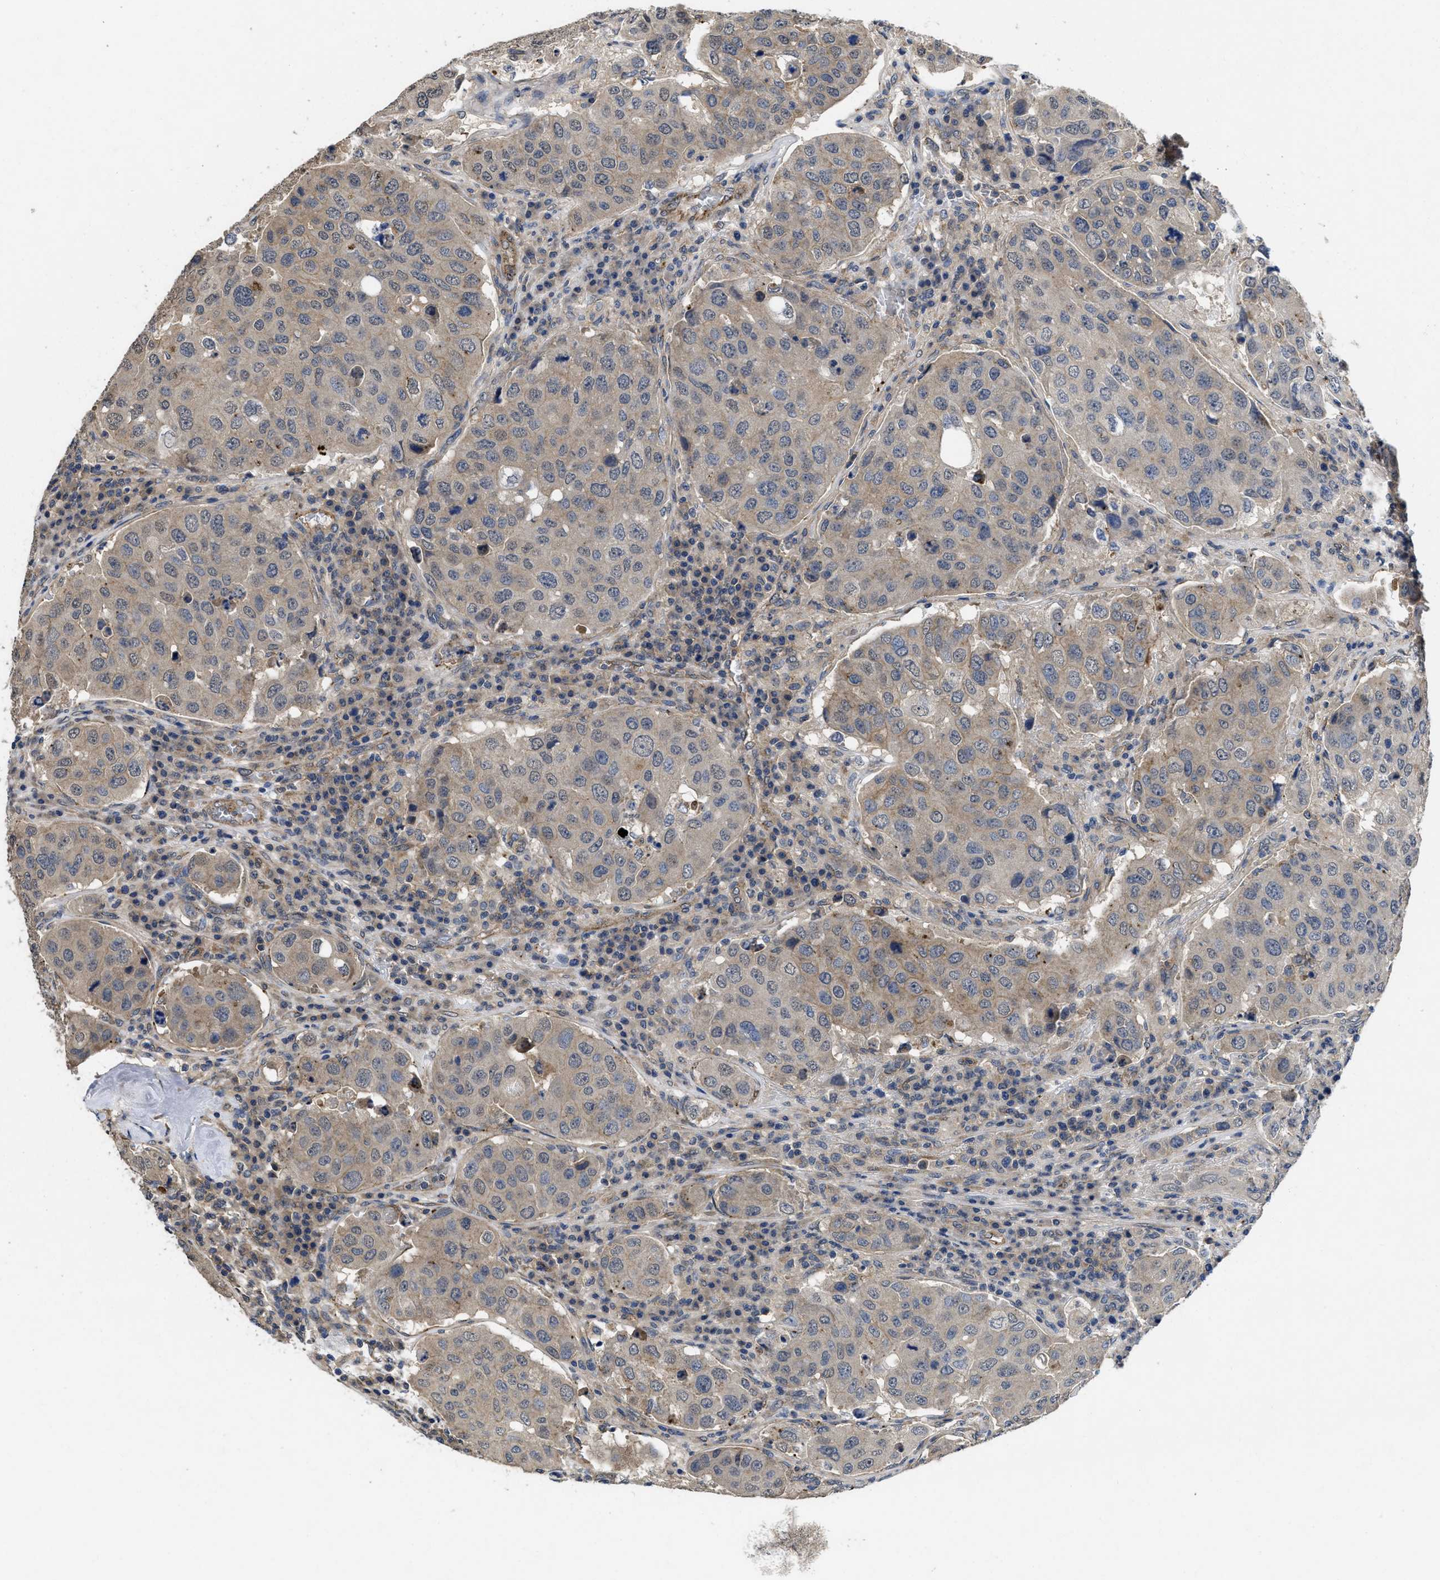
{"staining": {"intensity": "weak", "quantity": "25%-75%", "location": "cytoplasmic/membranous"}, "tissue": "urothelial cancer", "cell_type": "Tumor cells", "image_type": "cancer", "snomed": [{"axis": "morphology", "description": "Urothelial carcinoma, High grade"}, {"axis": "topography", "description": "Lymph node"}, {"axis": "topography", "description": "Urinary bladder"}], "caption": "IHC staining of urothelial cancer, which exhibits low levels of weak cytoplasmic/membranous positivity in approximately 25%-75% of tumor cells indicating weak cytoplasmic/membranous protein expression. The staining was performed using DAB (3,3'-diaminobenzidine) (brown) for protein detection and nuclei were counterstained in hematoxylin (blue).", "gene": "PKD2", "patient": {"sex": "male", "age": 51}}